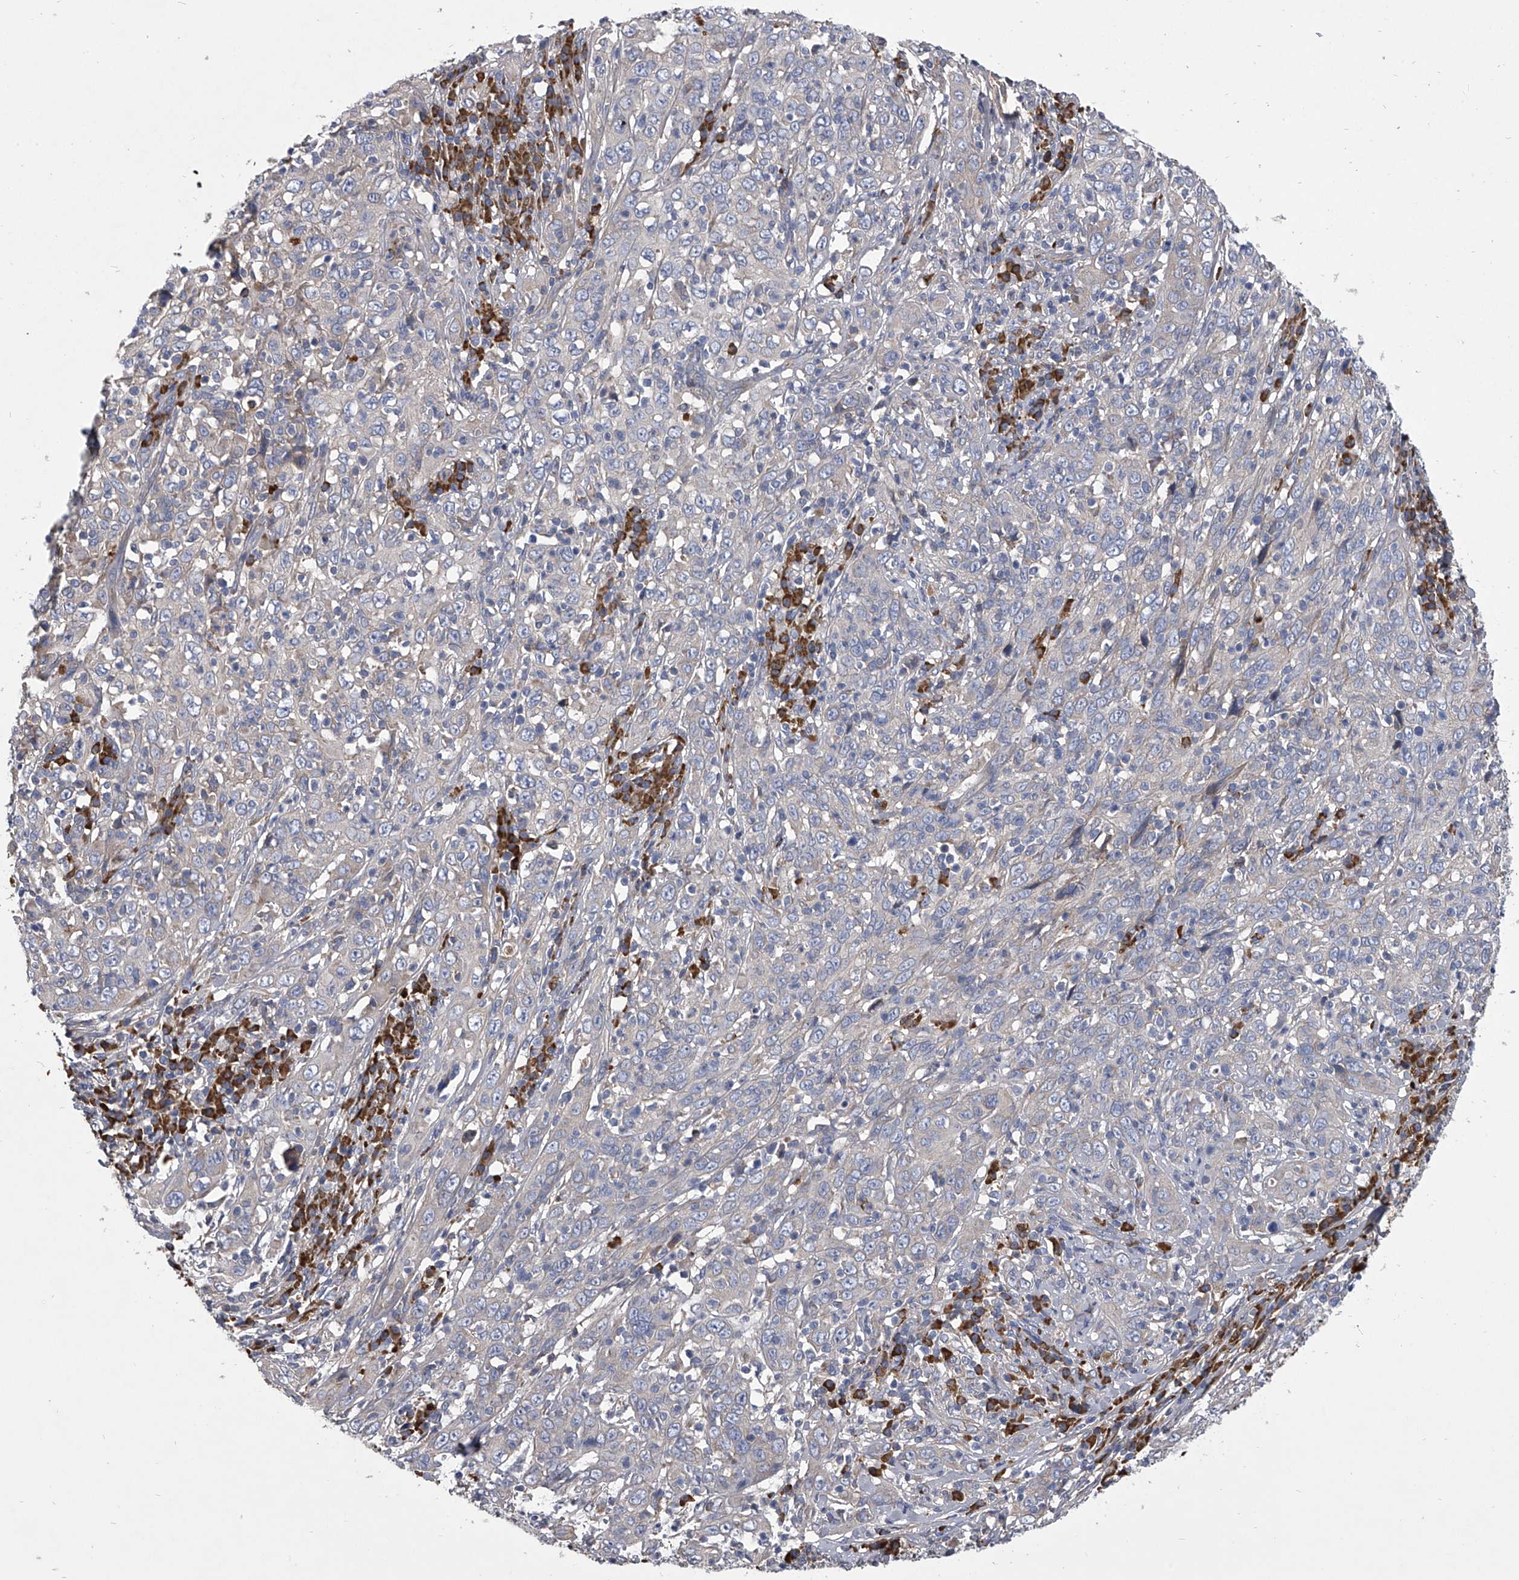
{"staining": {"intensity": "negative", "quantity": "none", "location": "none"}, "tissue": "cervical cancer", "cell_type": "Tumor cells", "image_type": "cancer", "snomed": [{"axis": "morphology", "description": "Squamous cell carcinoma, NOS"}, {"axis": "topography", "description": "Cervix"}], "caption": "This is an IHC image of cervical squamous cell carcinoma. There is no positivity in tumor cells.", "gene": "CCR4", "patient": {"sex": "female", "age": 46}}